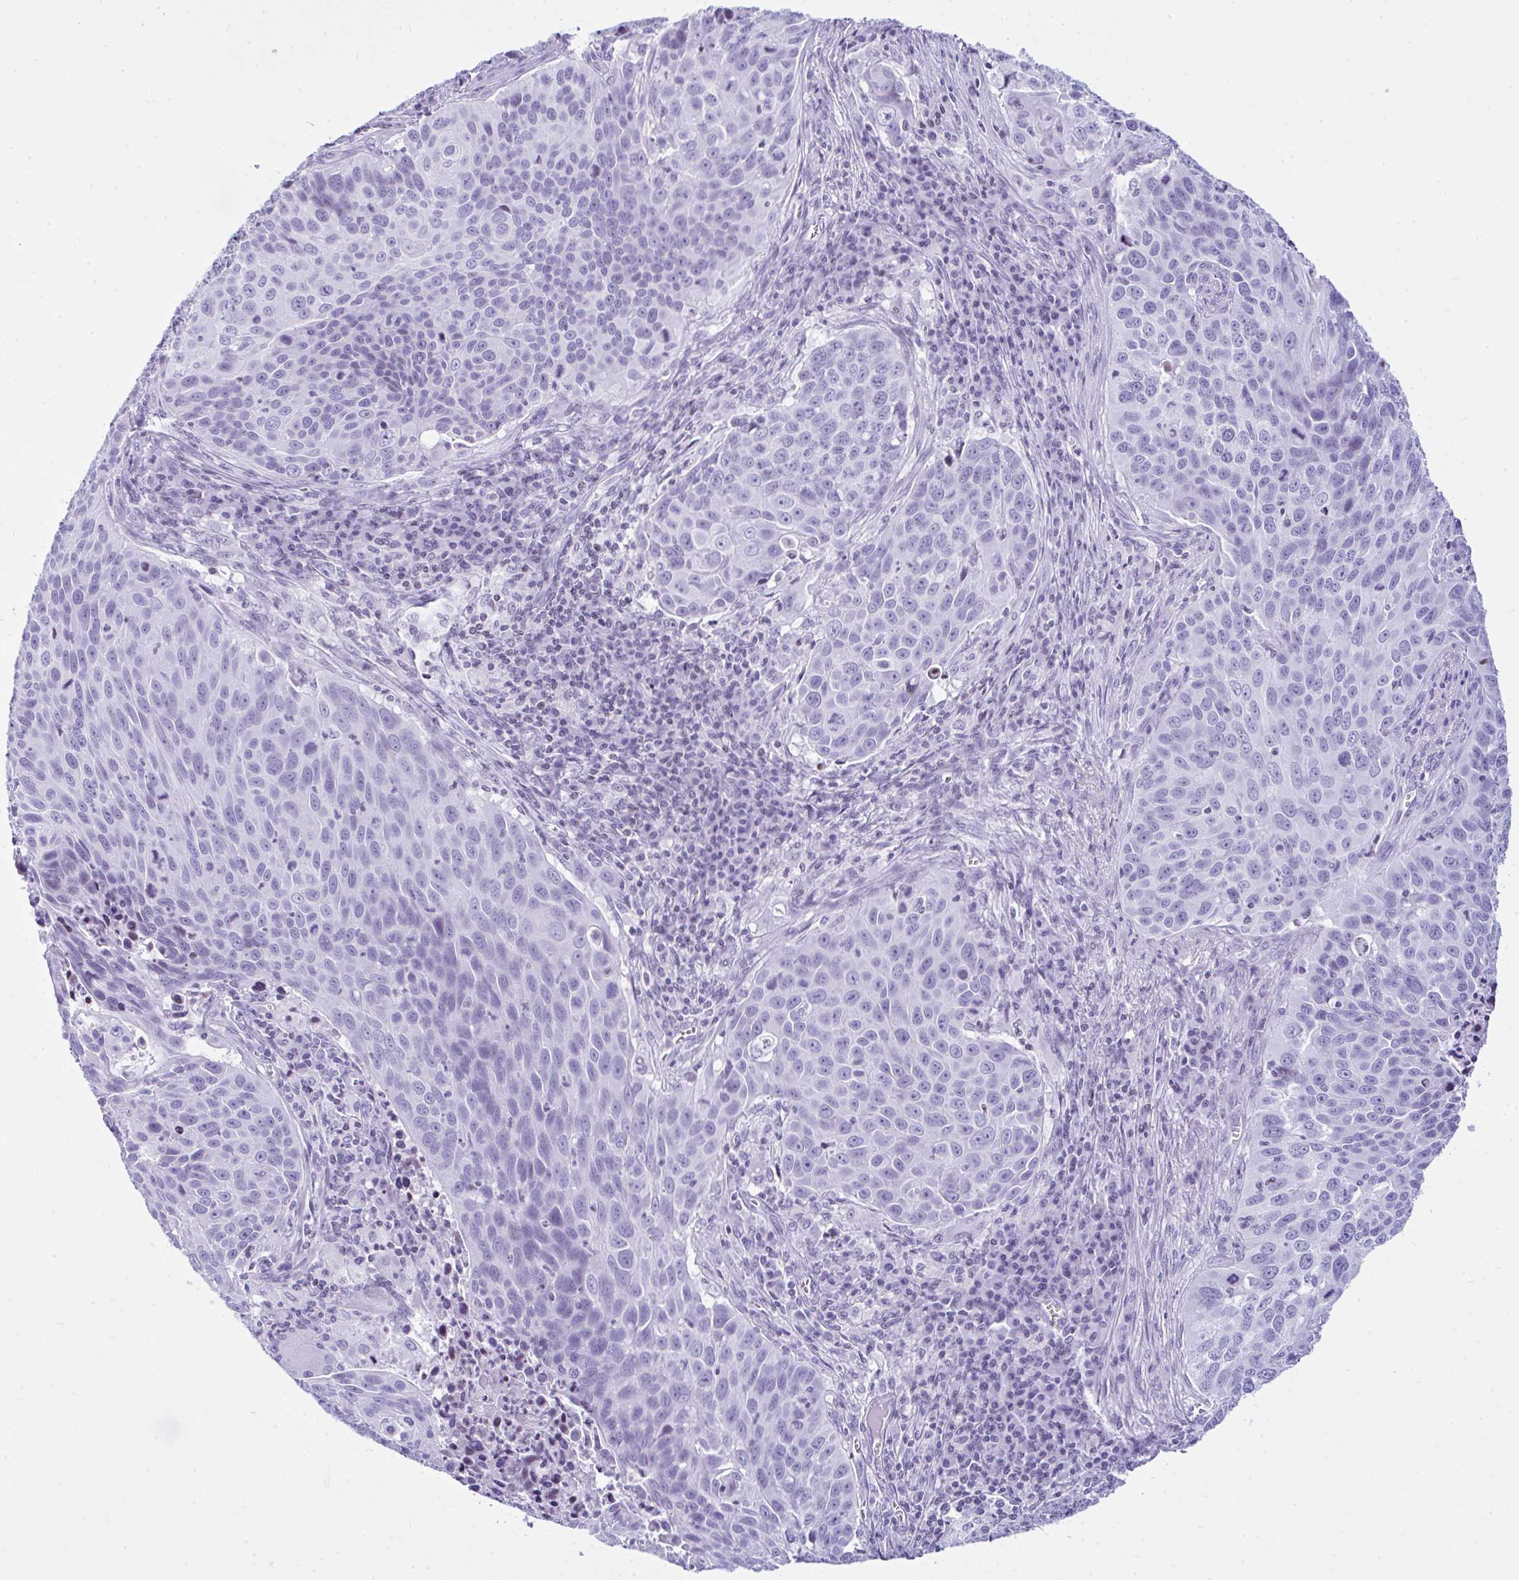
{"staining": {"intensity": "negative", "quantity": "none", "location": "none"}, "tissue": "lung cancer", "cell_type": "Tumor cells", "image_type": "cancer", "snomed": [{"axis": "morphology", "description": "Squamous cell carcinoma, NOS"}, {"axis": "topography", "description": "Lung"}], "caption": "DAB immunohistochemical staining of lung cancer demonstrates no significant expression in tumor cells. (IHC, brightfield microscopy, high magnification).", "gene": "KRT27", "patient": {"sex": "male", "age": 78}}